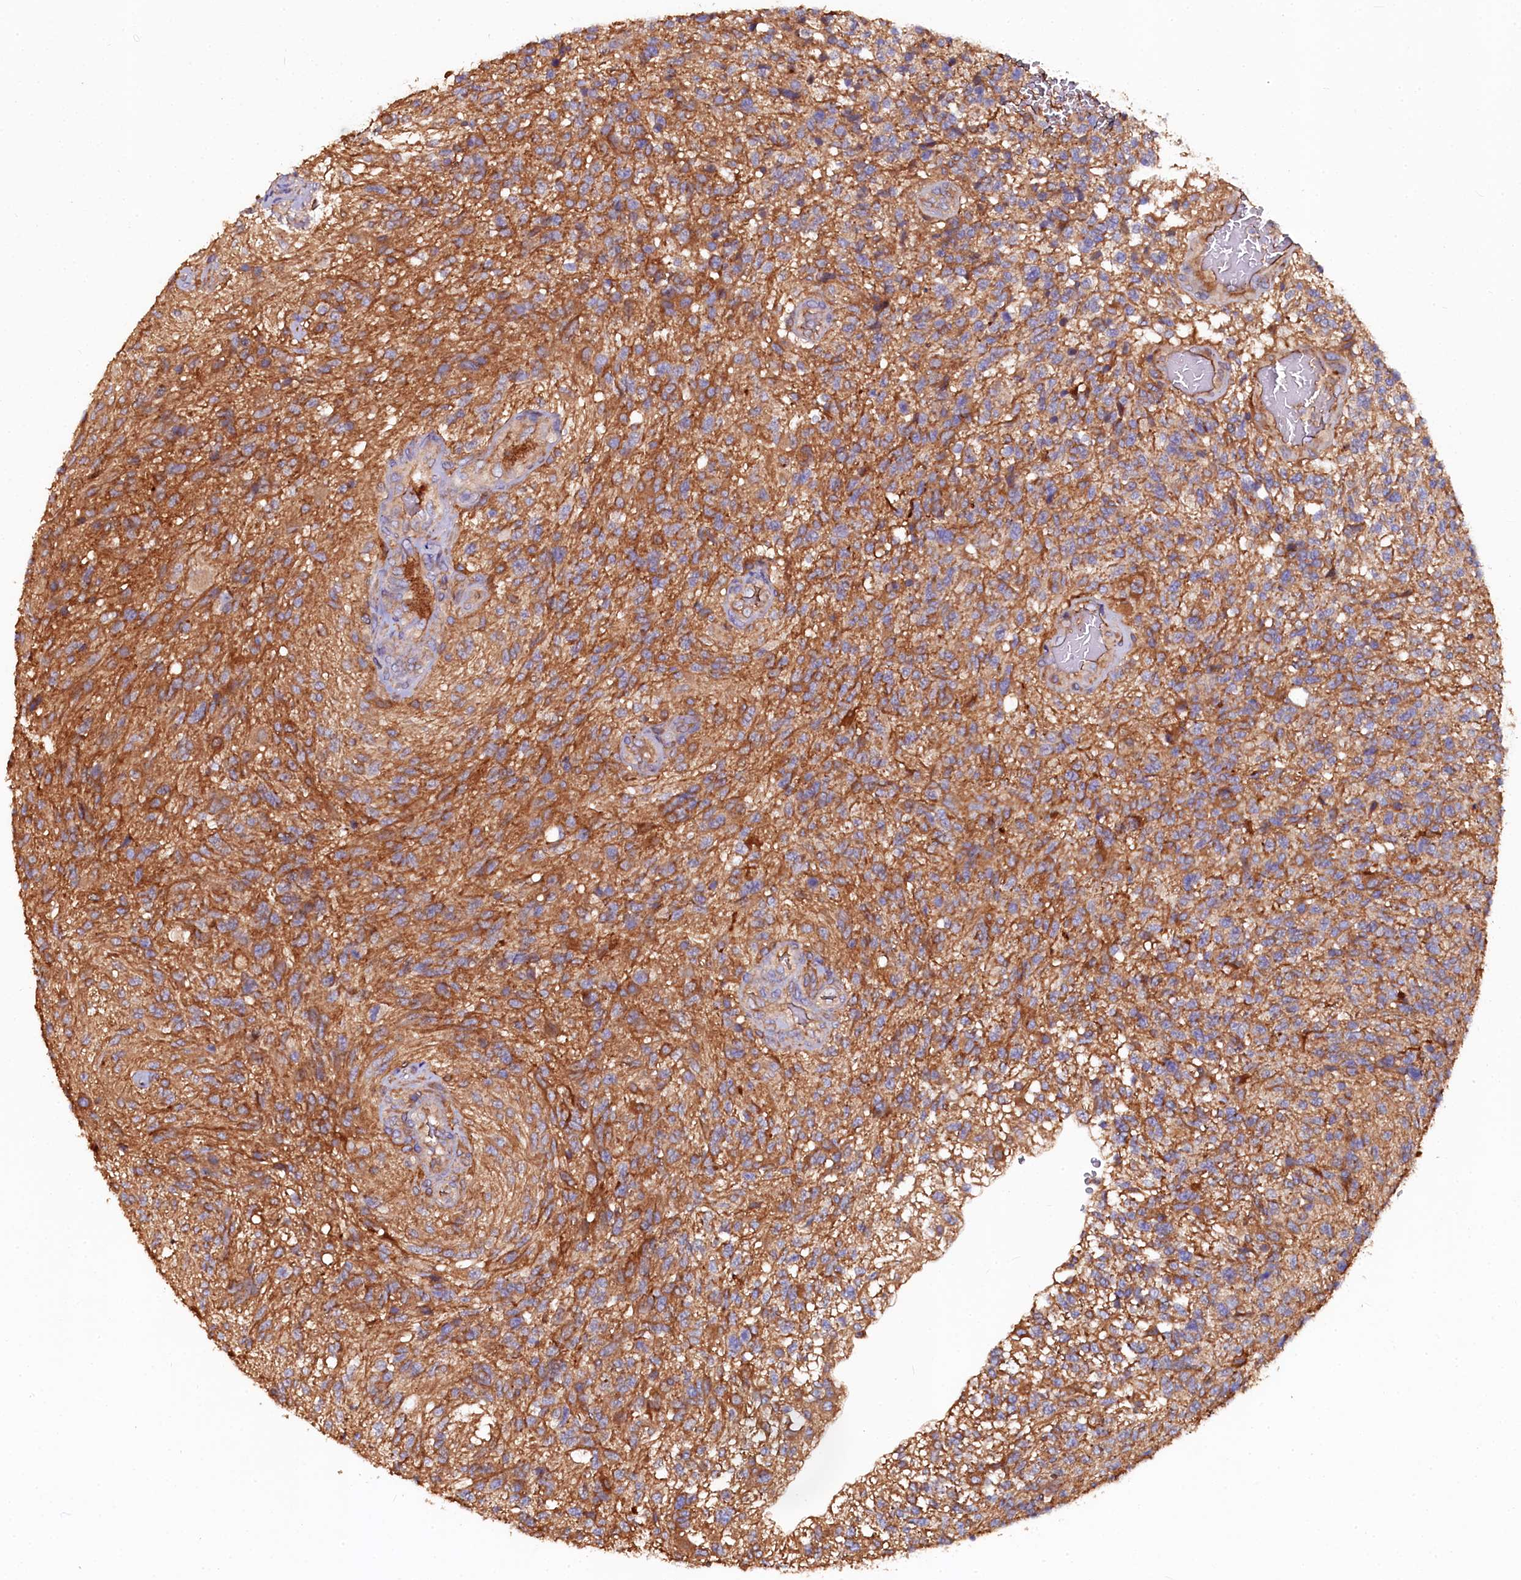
{"staining": {"intensity": "moderate", "quantity": "25%-75%", "location": "cytoplasmic/membranous"}, "tissue": "glioma", "cell_type": "Tumor cells", "image_type": "cancer", "snomed": [{"axis": "morphology", "description": "Glioma, malignant, High grade"}, {"axis": "topography", "description": "Brain"}], "caption": "High-magnification brightfield microscopy of glioma stained with DAB (3,3'-diaminobenzidine) (brown) and counterstained with hematoxylin (blue). tumor cells exhibit moderate cytoplasmic/membranous expression is identified in approximately25%-75% of cells. The staining is performed using DAB (3,3'-diaminobenzidine) brown chromogen to label protein expression. The nuclei are counter-stained blue using hematoxylin.", "gene": "APPL2", "patient": {"sex": "male", "age": 56}}